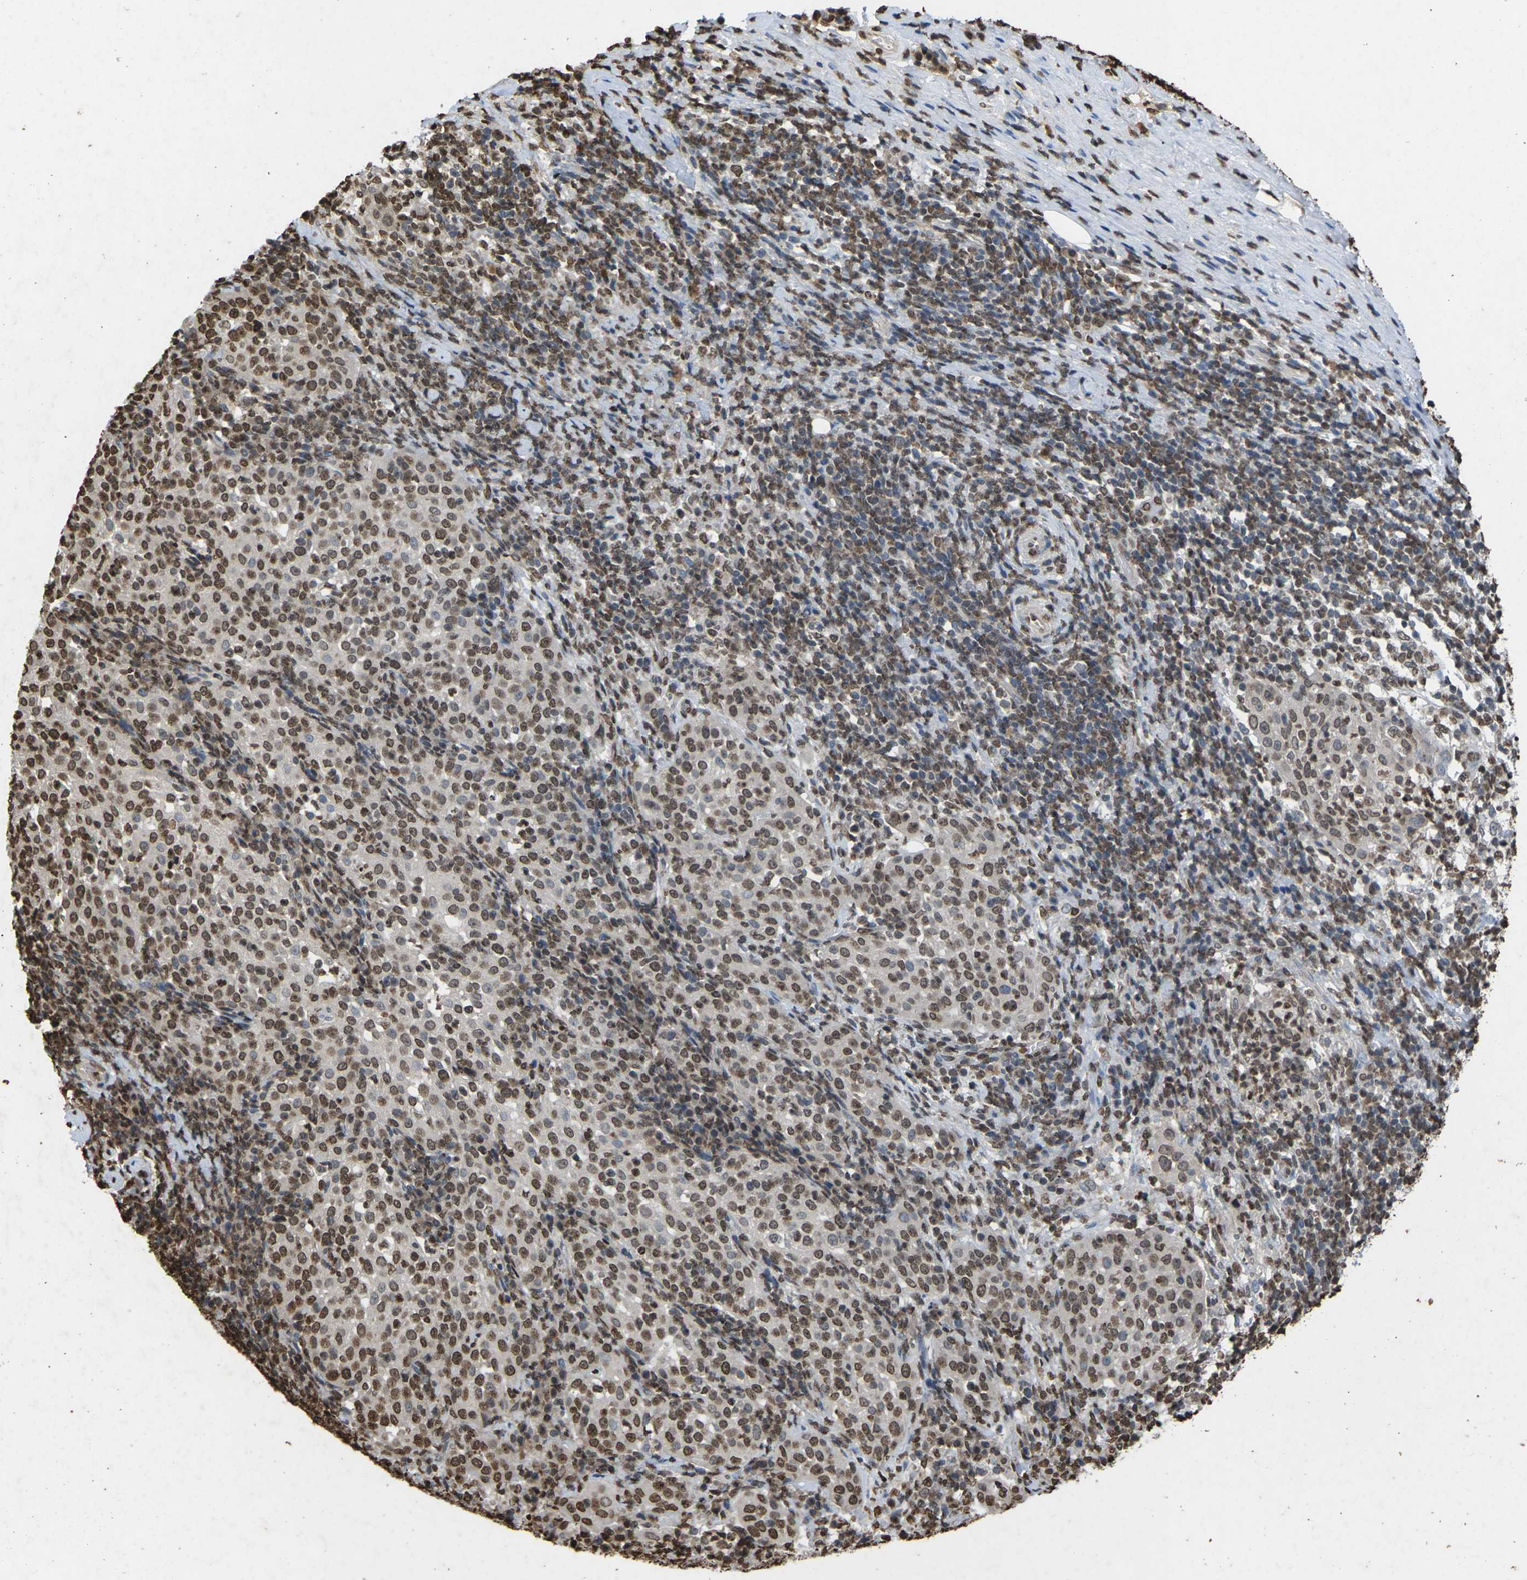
{"staining": {"intensity": "moderate", "quantity": ">75%", "location": "nuclear"}, "tissue": "cervical cancer", "cell_type": "Tumor cells", "image_type": "cancer", "snomed": [{"axis": "morphology", "description": "Squamous cell carcinoma, NOS"}, {"axis": "topography", "description": "Cervix"}], "caption": "The micrograph shows immunohistochemical staining of cervical squamous cell carcinoma. There is moderate nuclear staining is seen in about >75% of tumor cells.", "gene": "EMSY", "patient": {"sex": "female", "age": 51}}